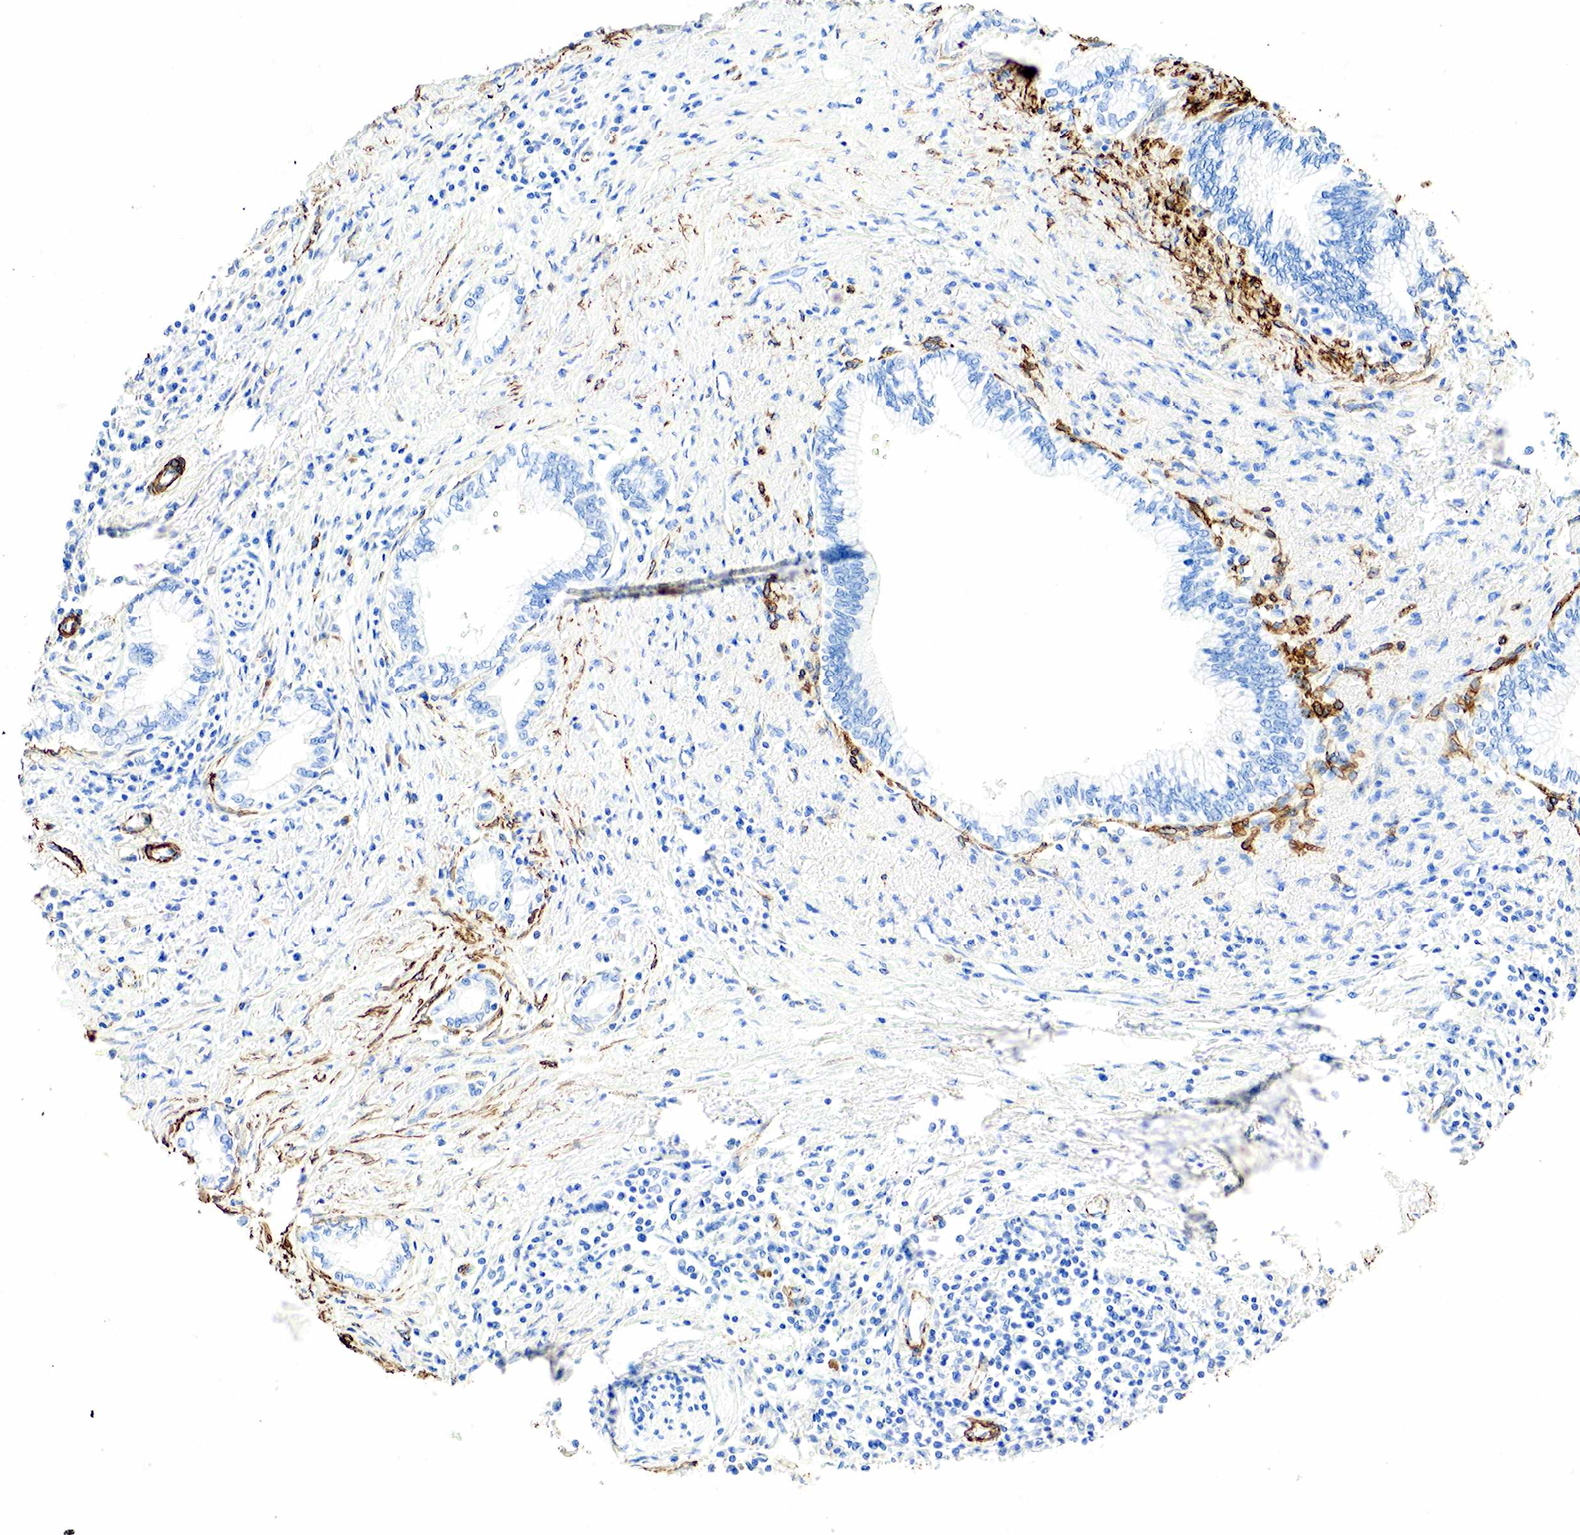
{"staining": {"intensity": "negative", "quantity": "none", "location": "none"}, "tissue": "pancreatic cancer", "cell_type": "Tumor cells", "image_type": "cancer", "snomed": [{"axis": "morphology", "description": "Adenocarcinoma, NOS"}, {"axis": "topography", "description": "Pancreas"}], "caption": "This is an immunohistochemistry image of adenocarcinoma (pancreatic). There is no staining in tumor cells.", "gene": "ACTA1", "patient": {"sex": "male", "age": 69}}